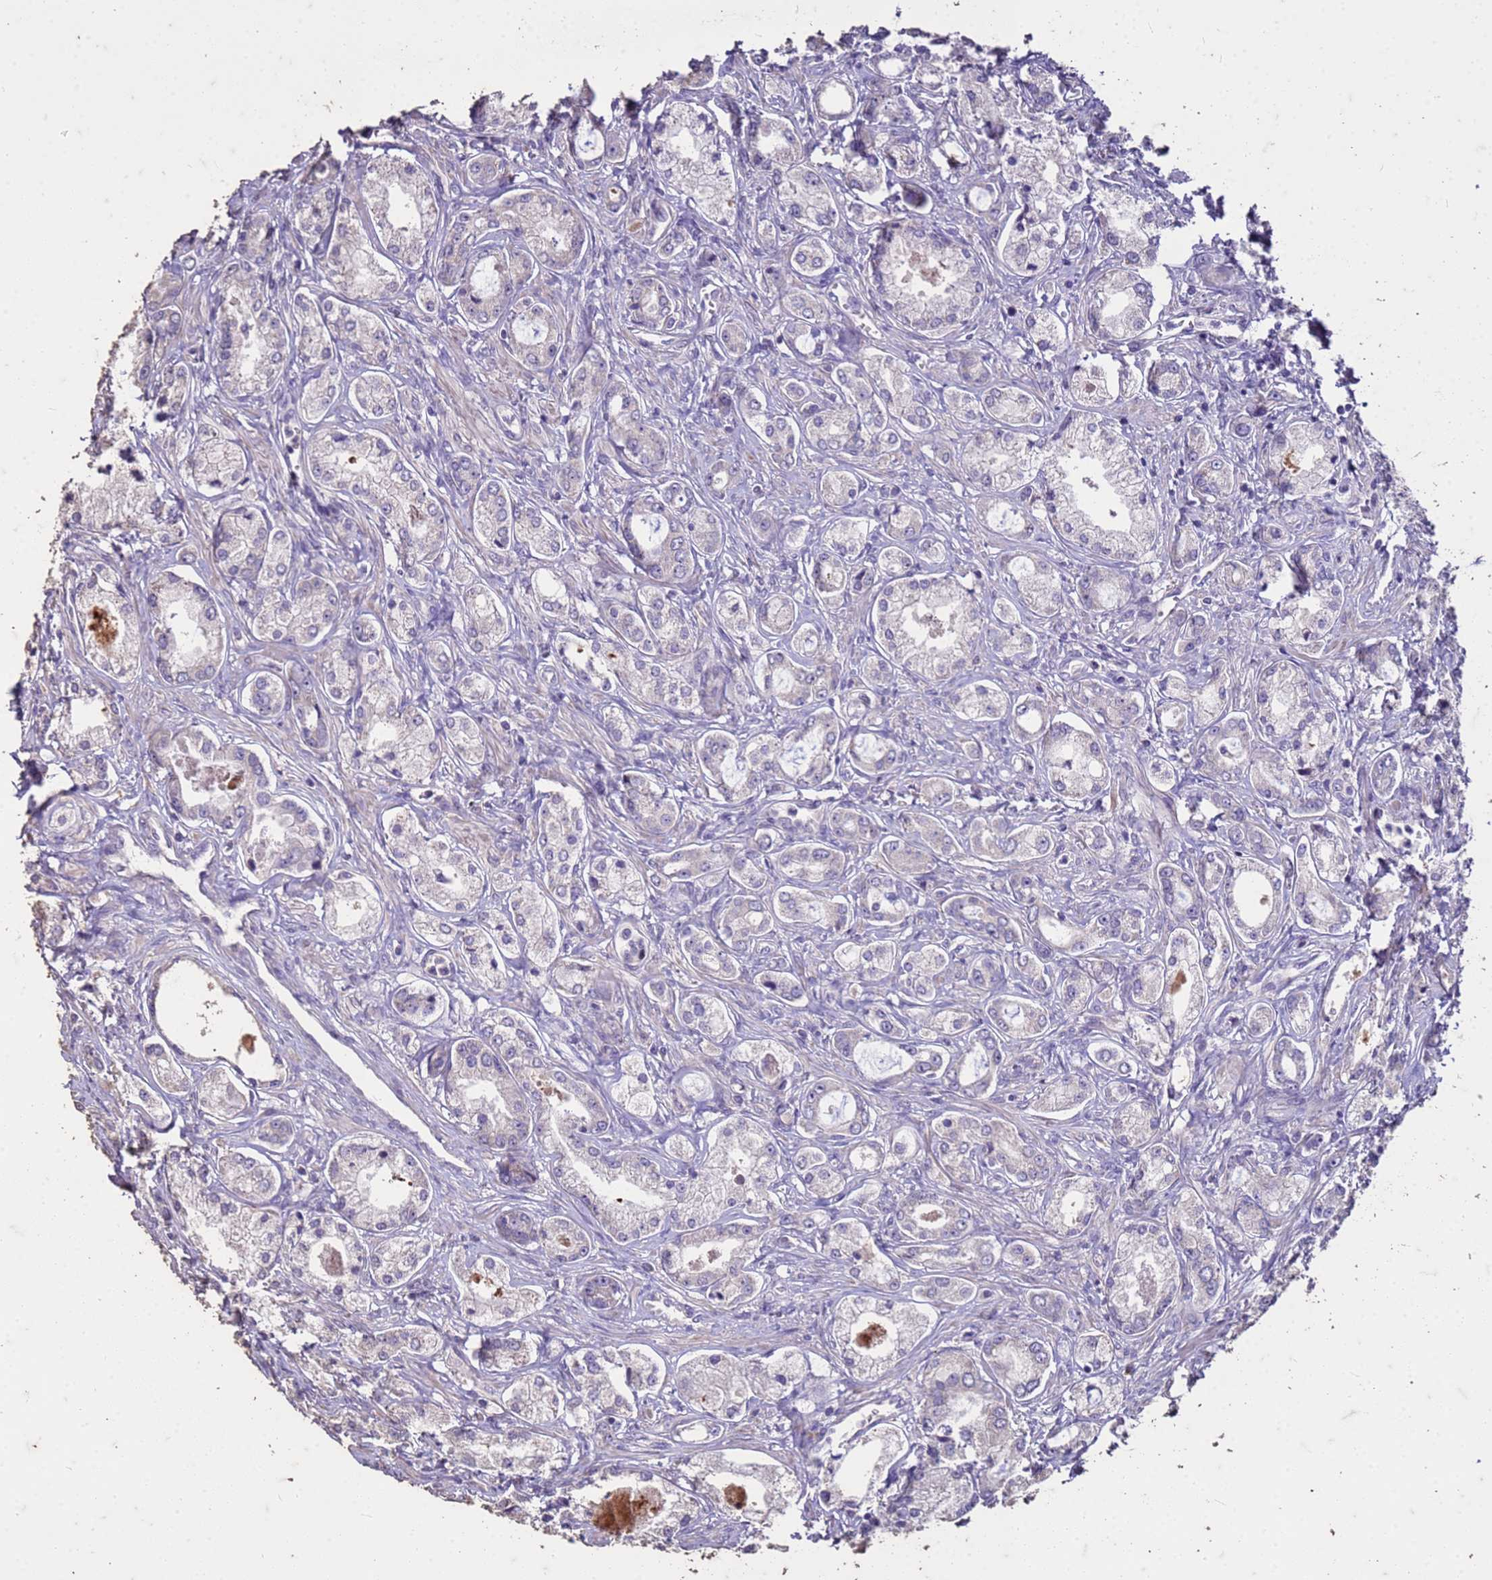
{"staining": {"intensity": "negative", "quantity": "none", "location": "none"}, "tissue": "prostate cancer", "cell_type": "Tumor cells", "image_type": "cancer", "snomed": [{"axis": "morphology", "description": "Adenocarcinoma, Low grade"}, {"axis": "topography", "description": "Prostate"}], "caption": "Immunohistochemical staining of prostate low-grade adenocarcinoma exhibits no significant positivity in tumor cells. (IHC, brightfield microscopy, high magnification).", "gene": "FAM184B", "patient": {"sex": "male", "age": 68}}